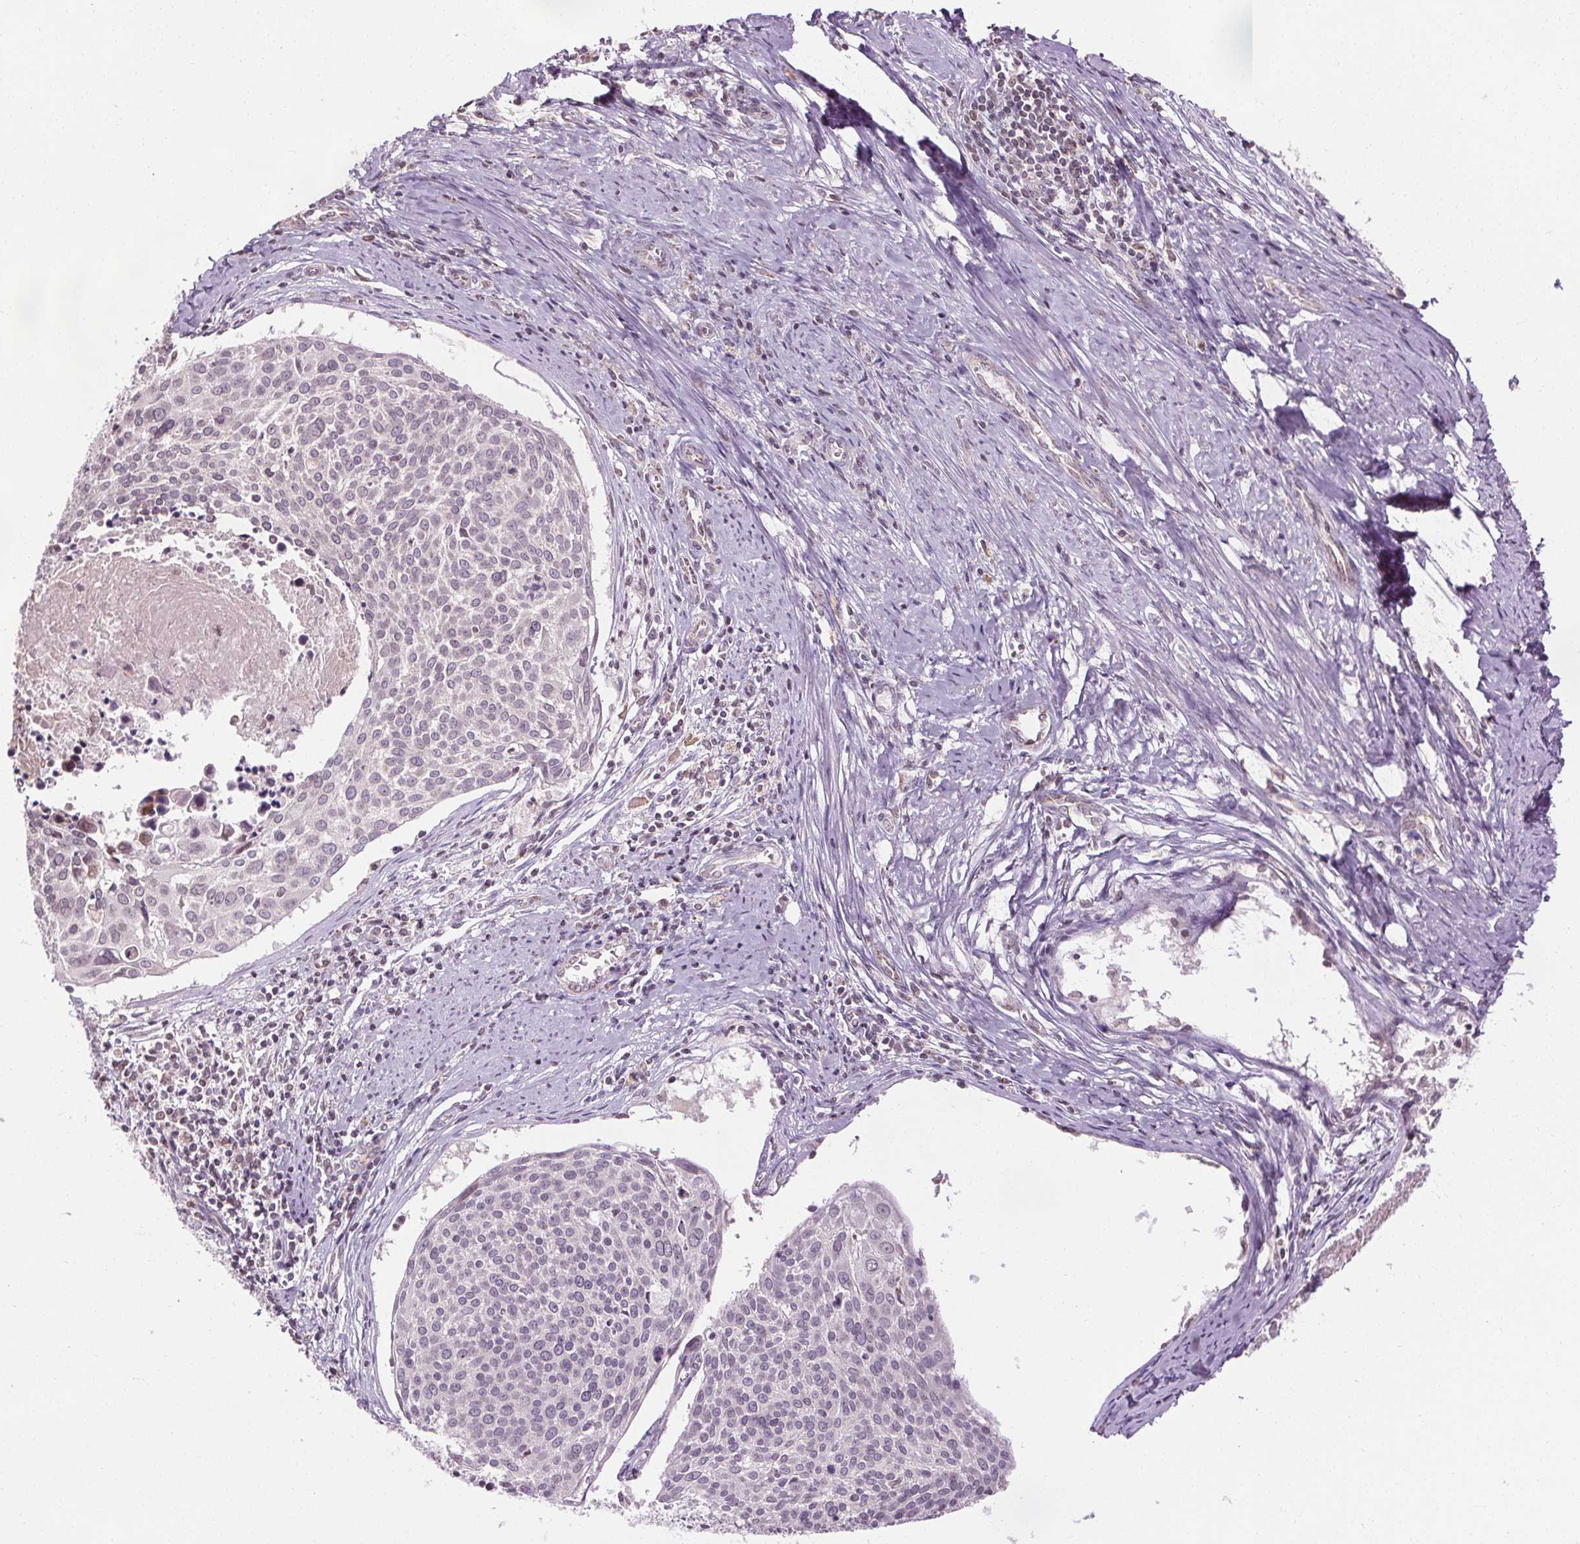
{"staining": {"intensity": "negative", "quantity": "none", "location": "none"}, "tissue": "cervical cancer", "cell_type": "Tumor cells", "image_type": "cancer", "snomed": [{"axis": "morphology", "description": "Squamous cell carcinoma, NOS"}, {"axis": "topography", "description": "Cervix"}], "caption": "An immunohistochemistry photomicrograph of cervical cancer is shown. There is no staining in tumor cells of cervical cancer.", "gene": "LFNG", "patient": {"sex": "female", "age": 39}}